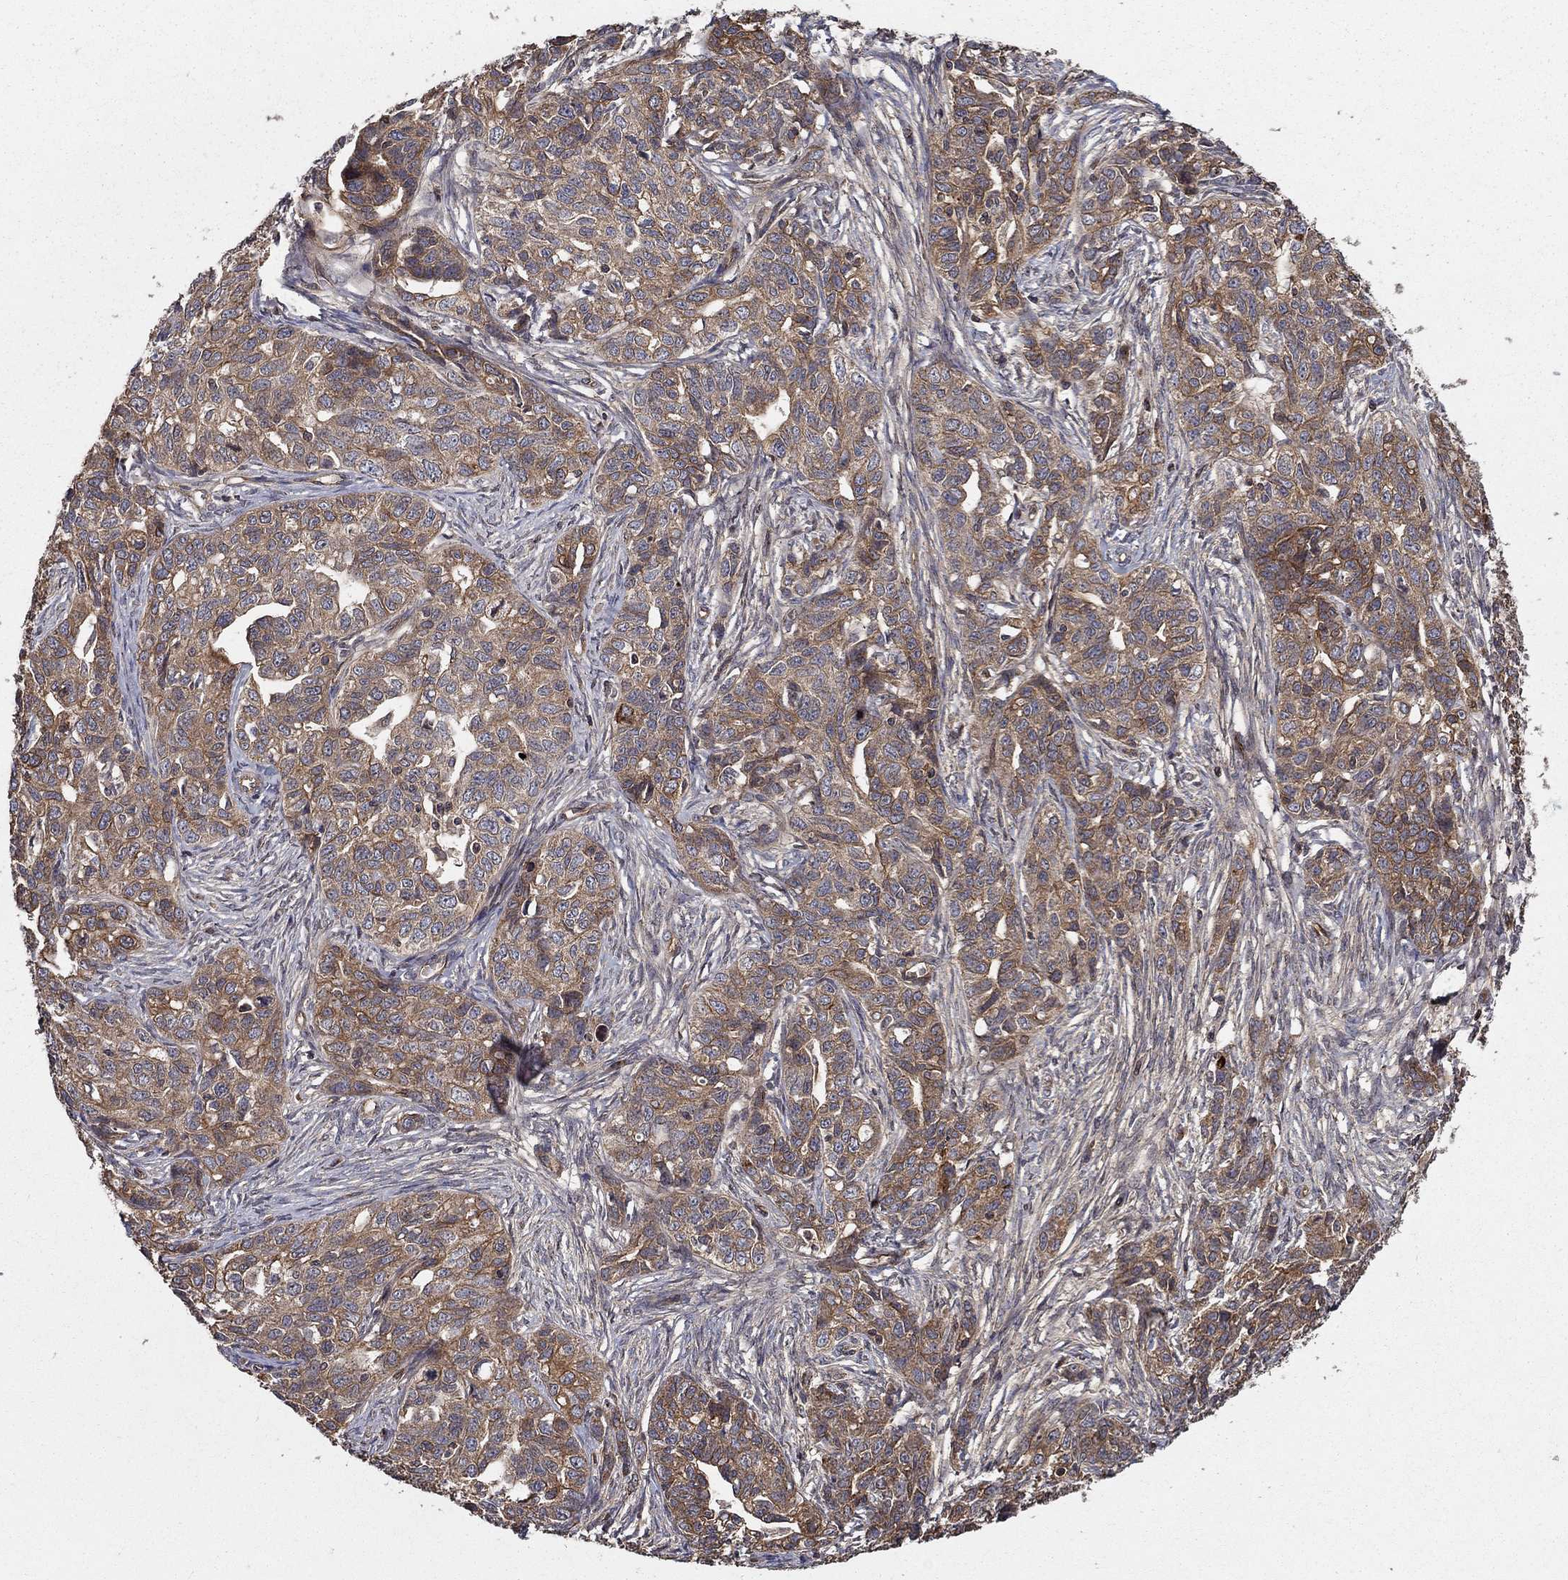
{"staining": {"intensity": "moderate", "quantity": "25%-75%", "location": "cytoplasmic/membranous"}, "tissue": "ovarian cancer", "cell_type": "Tumor cells", "image_type": "cancer", "snomed": [{"axis": "morphology", "description": "Cystadenocarcinoma, serous, NOS"}, {"axis": "topography", "description": "Ovary"}], "caption": "A brown stain highlights moderate cytoplasmic/membranous positivity of a protein in human serous cystadenocarcinoma (ovarian) tumor cells. (DAB (3,3'-diaminobenzidine) IHC with brightfield microscopy, high magnification).", "gene": "BMERB1", "patient": {"sex": "female", "age": 71}}